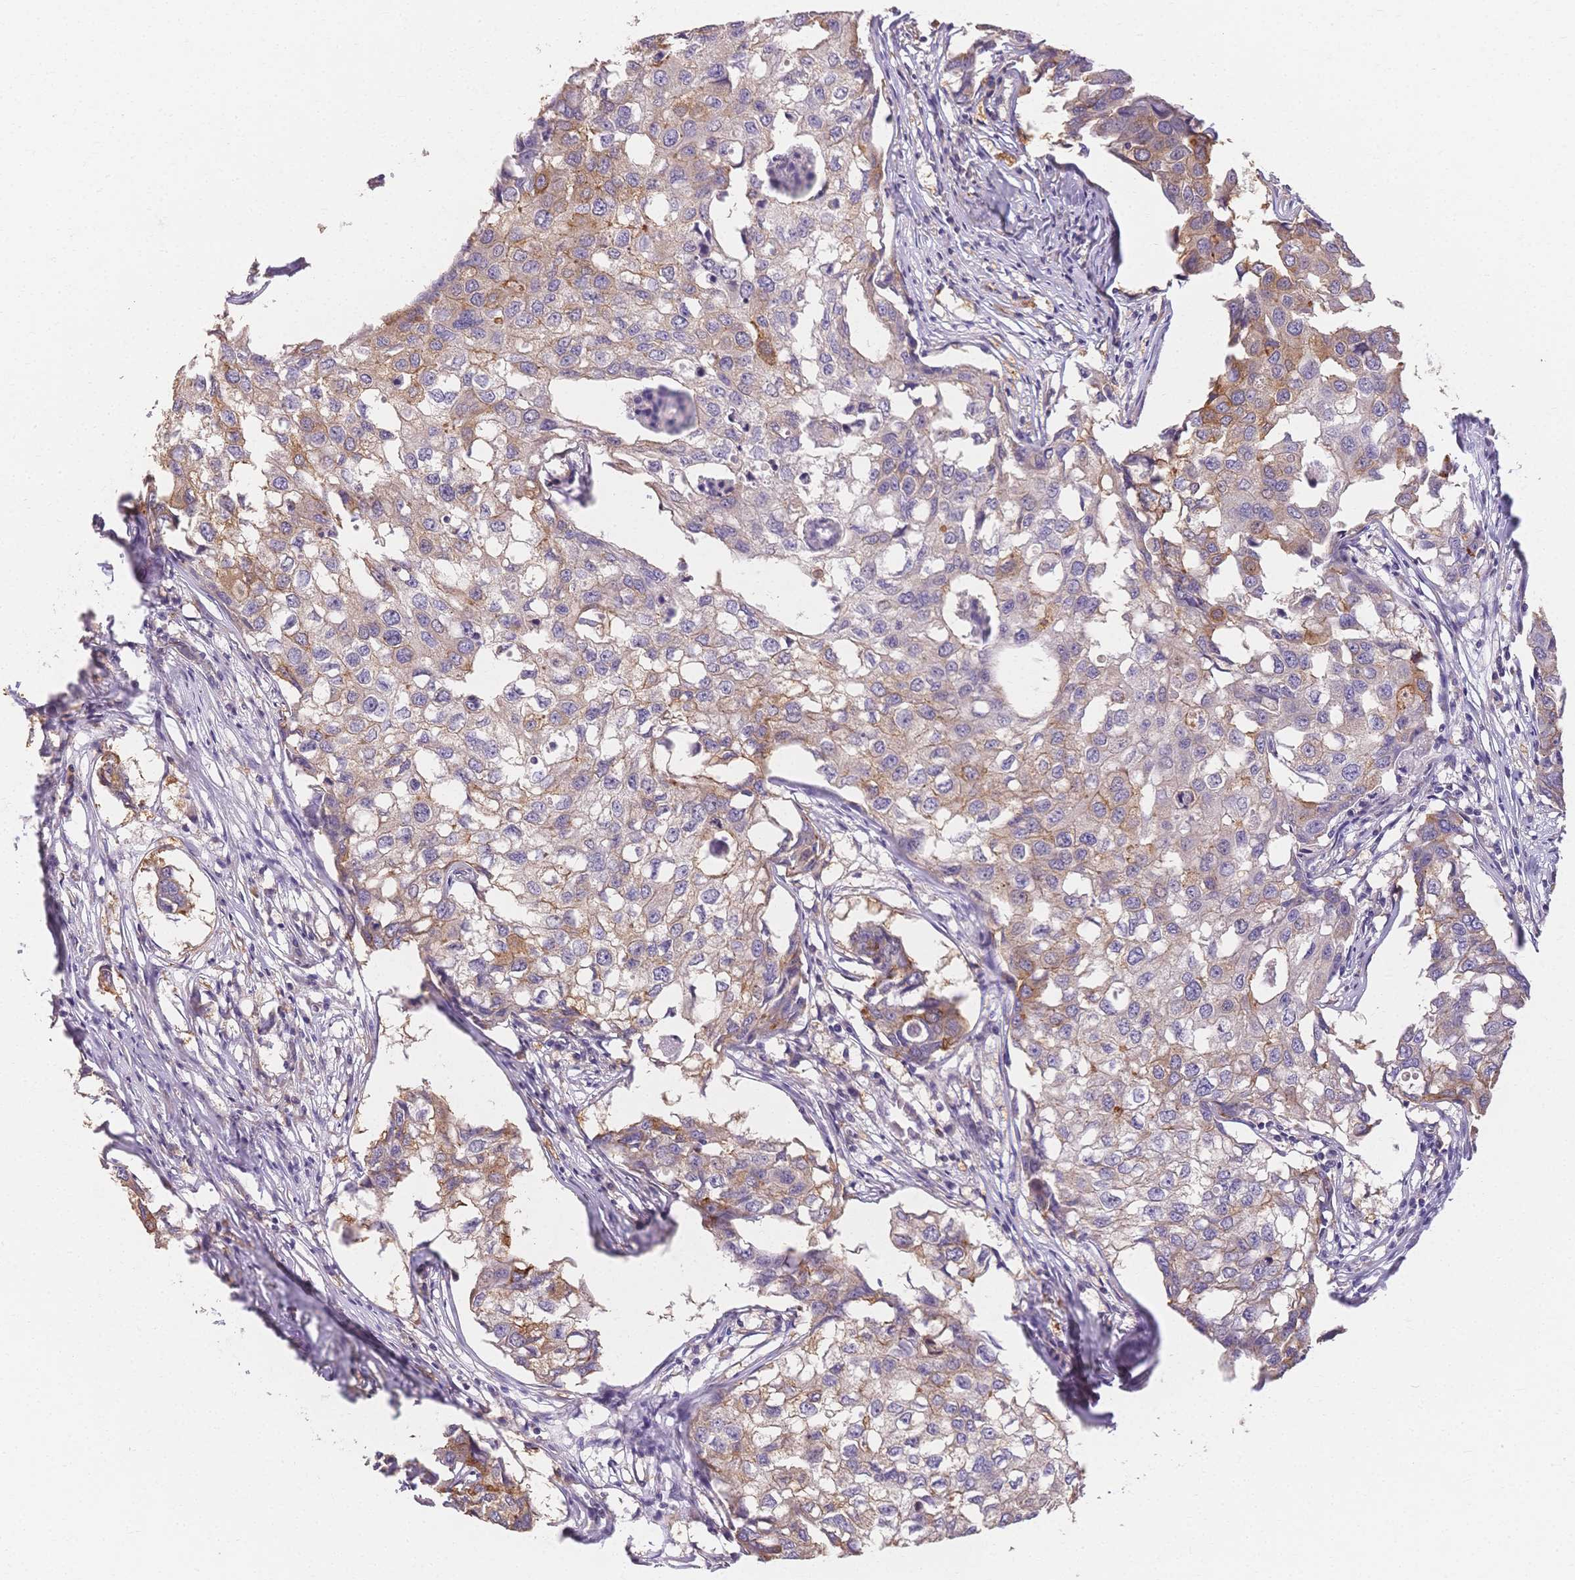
{"staining": {"intensity": "weak", "quantity": "<25%", "location": "cytoplasmic/membranous"}, "tissue": "breast cancer", "cell_type": "Tumor cells", "image_type": "cancer", "snomed": [{"axis": "morphology", "description": "Duct carcinoma"}, {"axis": "topography", "description": "Breast"}], "caption": "Immunohistochemistry micrograph of neoplastic tissue: human infiltrating ductal carcinoma (breast) stained with DAB demonstrates no significant protein expression in tumor cells.", "gene": "HS3ST5", "patient": {"sex": "female", "age": 27}}